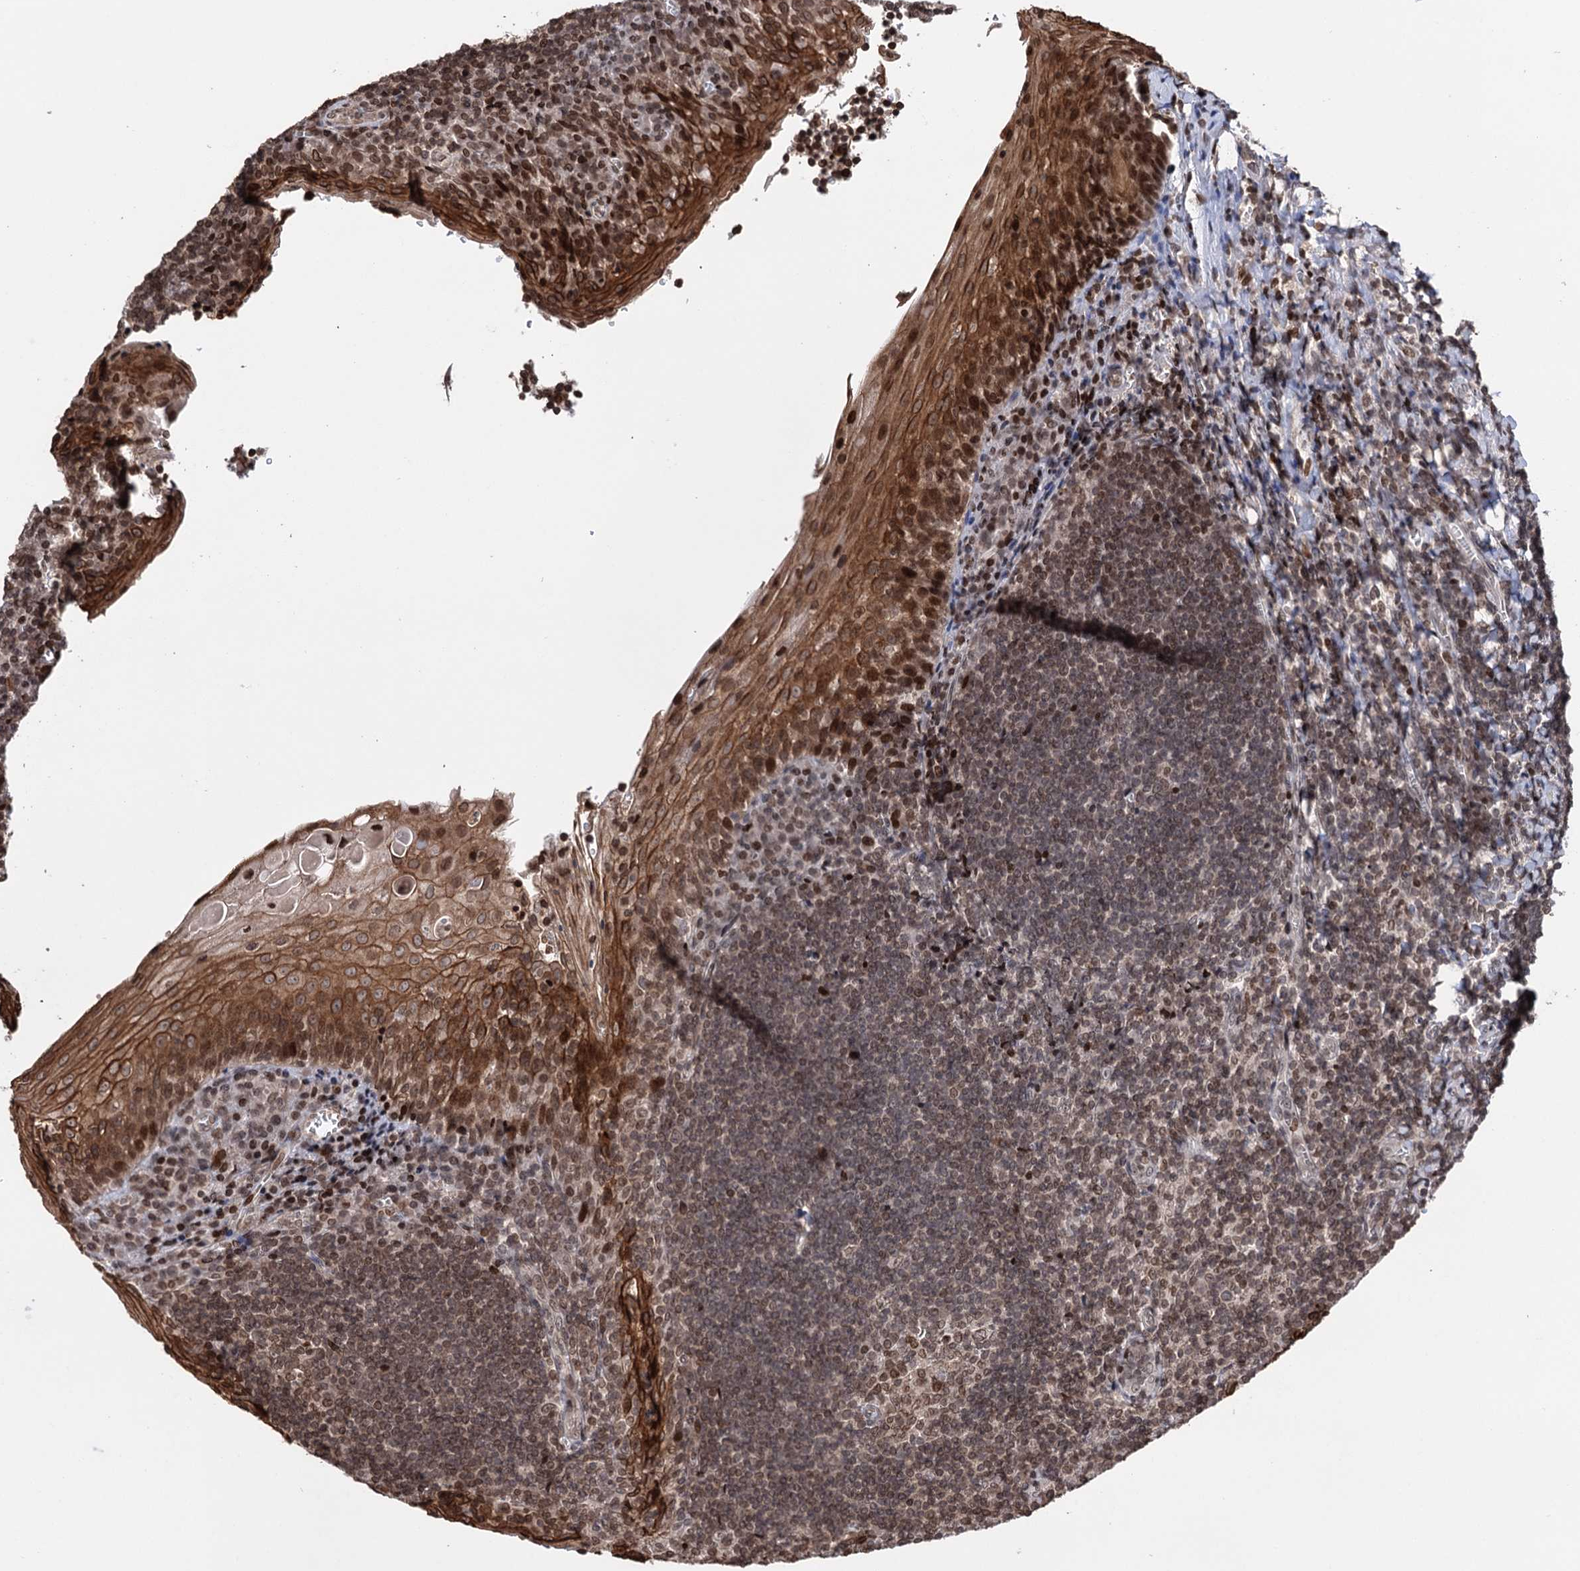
{"staining": {"intensity": "moderate", "quantity": ">75%", "location": "nuclear"}, "tissue": "tonsil", "cell_type": "Germinal center cells", "image_type": "normal", "snomed": [{"axis": "morphology", "description": "Normal tissue, NOS"}, {"axis": "topography", "description": "Tonsil"}], "caption": "A brown stain highlights moderate nuclear expression of a protein in germinal center cells of normal tonsil. The staining is performed using DAB brown chromogen to label protein expression. The nuclei are counter-stained blue using hematoxylin.", "gene": "CCDC77", "patient": {"sex": "male", "age": 27}}